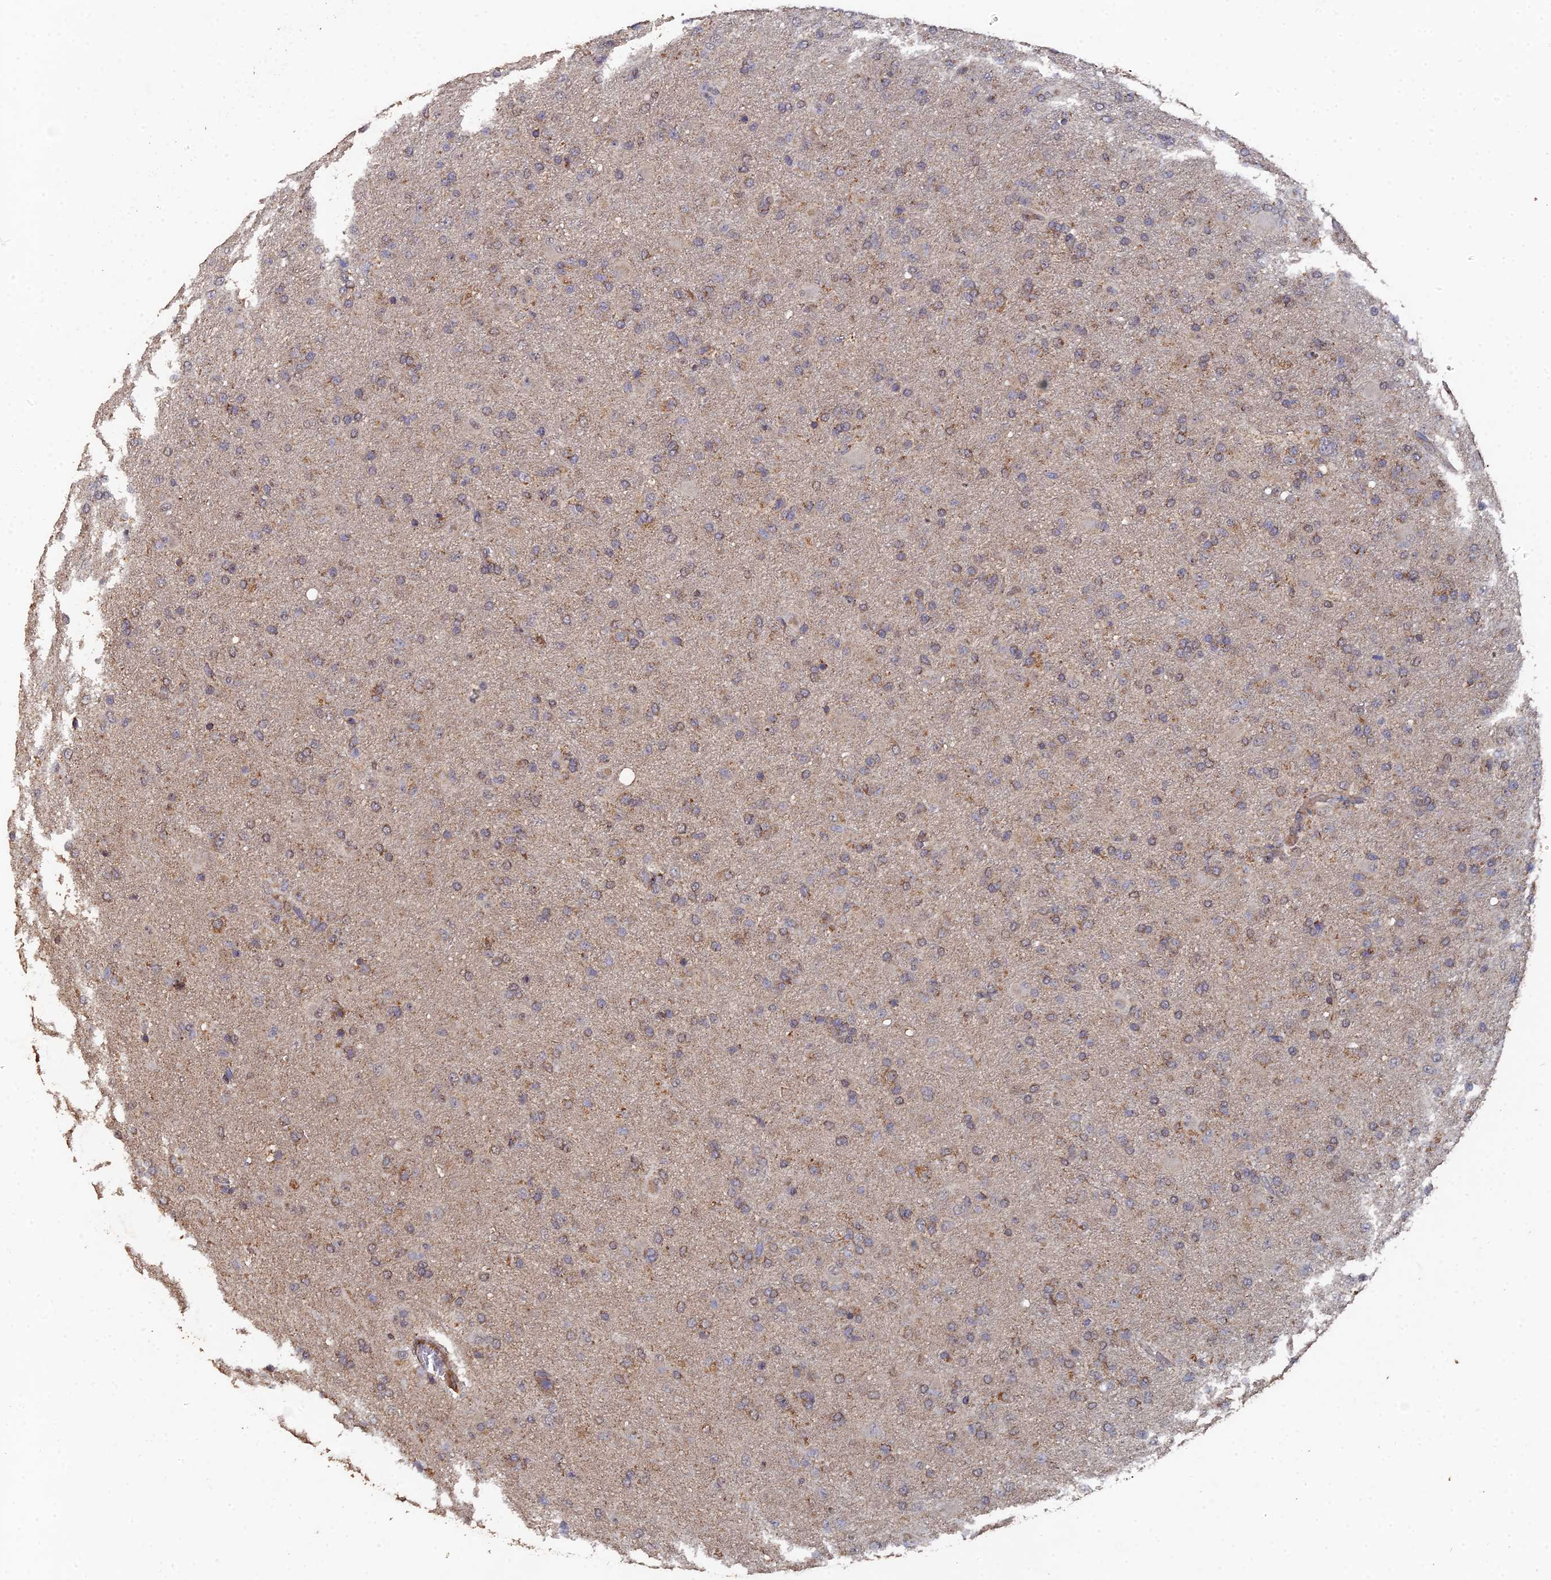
{"staining": {"intensity": "moderate", "quantity": ">75%", "location": "cytoplasmic/membranous"}, "tissue": "glioma", "cell_type": "Tumor cells", "image_type": "cancer", "snomed": [{"axis": "morphology", "description": "Glioma, malignant, Low grade"}, {"axis": "topography", "description": "Brain"}], "caption": "High-power microscopy captured an immunohistochemistry histopathology image of malignant glioma (low-grade), revealing moderate cytoplasmic/membranous staining in about >75% of tumor cells.", "gene": "SPANXN4", "patient": {"sex": "male", "age": 65}}